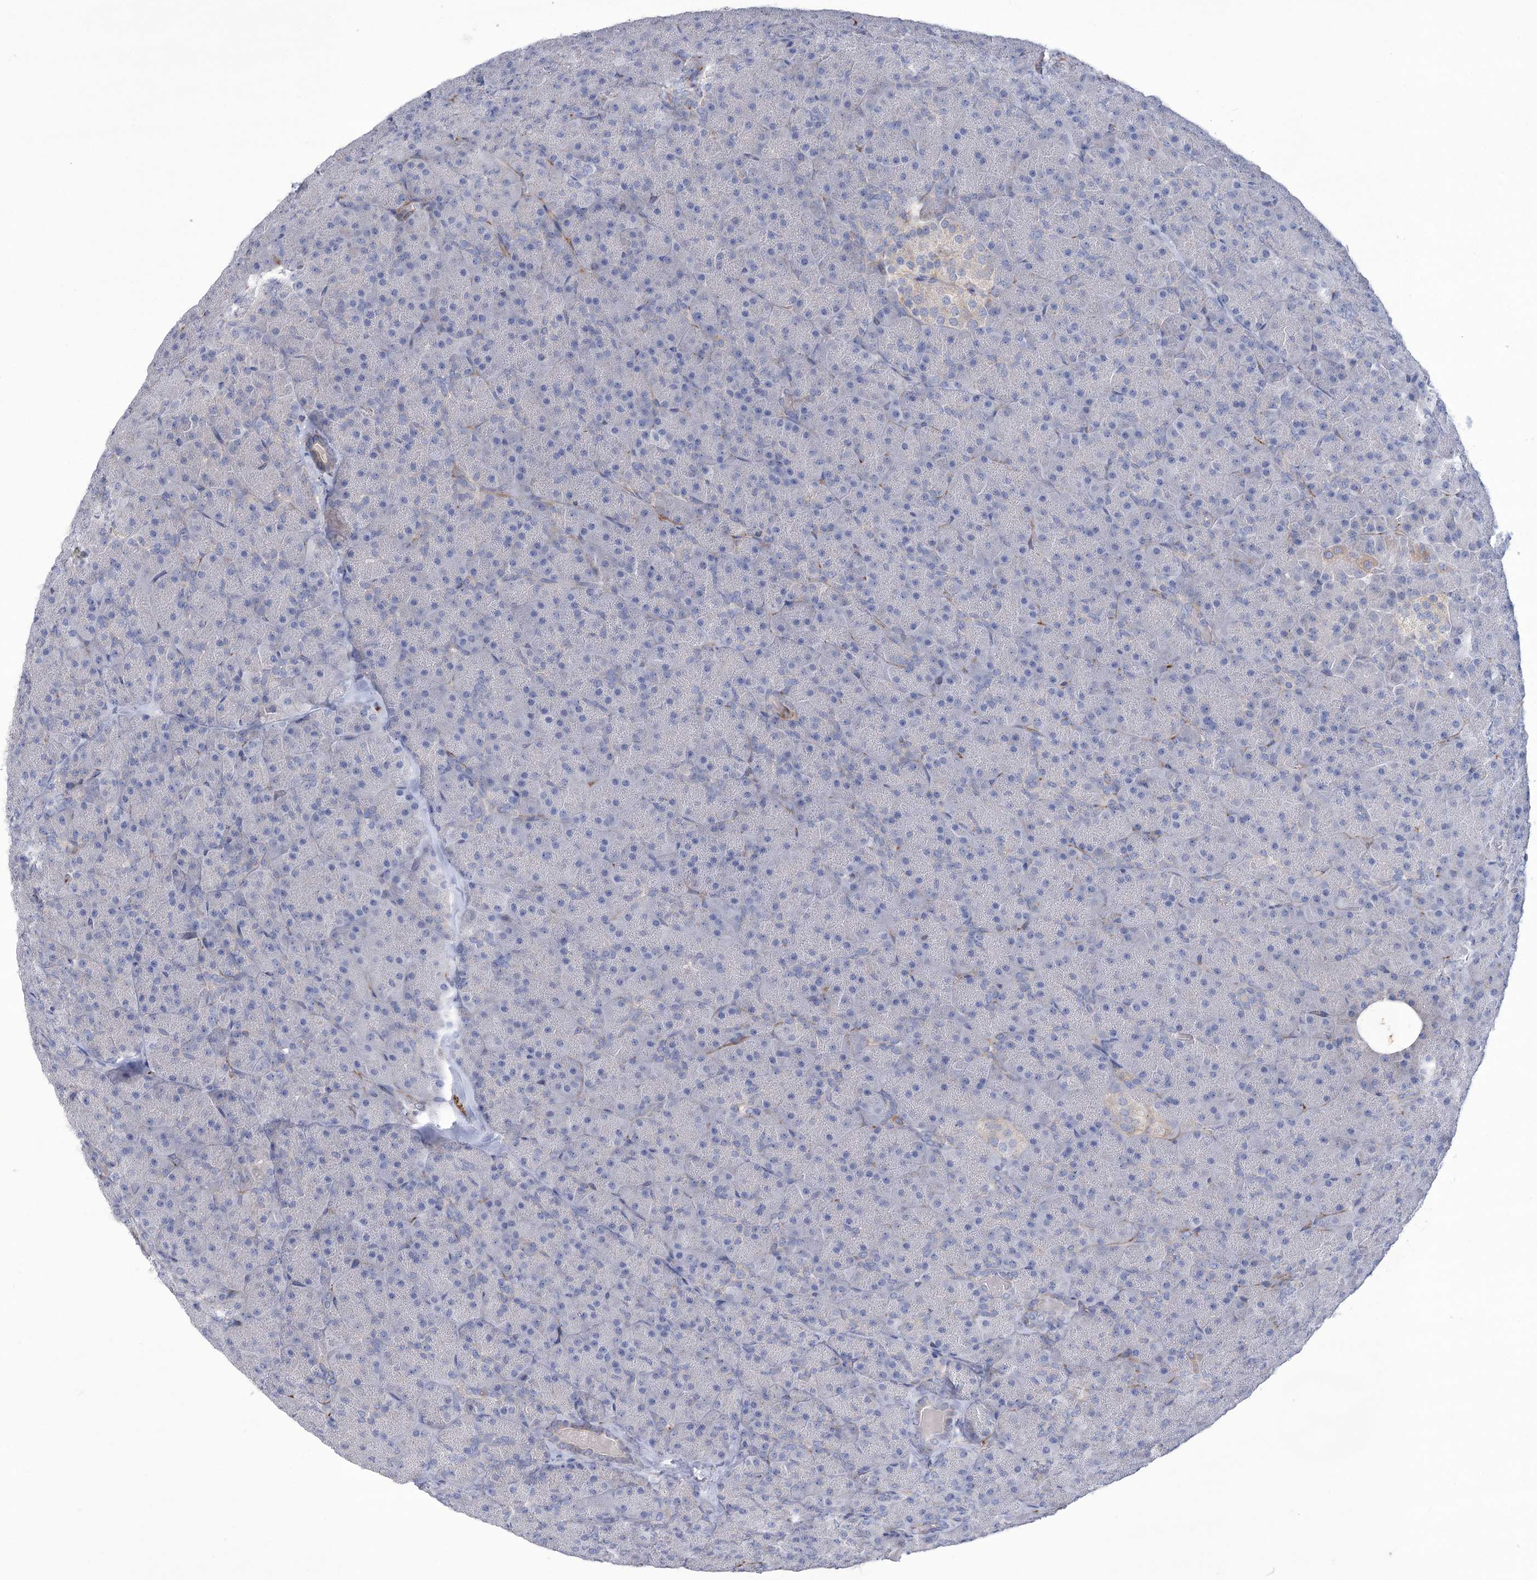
{"staining": {"intensity": "negative", "quantity": "none", "location": "none"}, "tissue": "pancreas", "cell_type": "Exocrine glandular cells", "image_type": "normal", "snomed": [{"axis": "morphology", "description": "Normal tissue, NOS"}, {"axis": "topography", "description": "Pancreas"}], "caption": "Histopathology image shows no significant protein positivity in exocrine glandular cells of normal pancreas. (DAB (3,3'-diaminobenzidine) IHC visualized using brightfield microscopy, high magnification).", "gene": "ANGPTL3", "patient": {"sex": "male", "age": 36}}